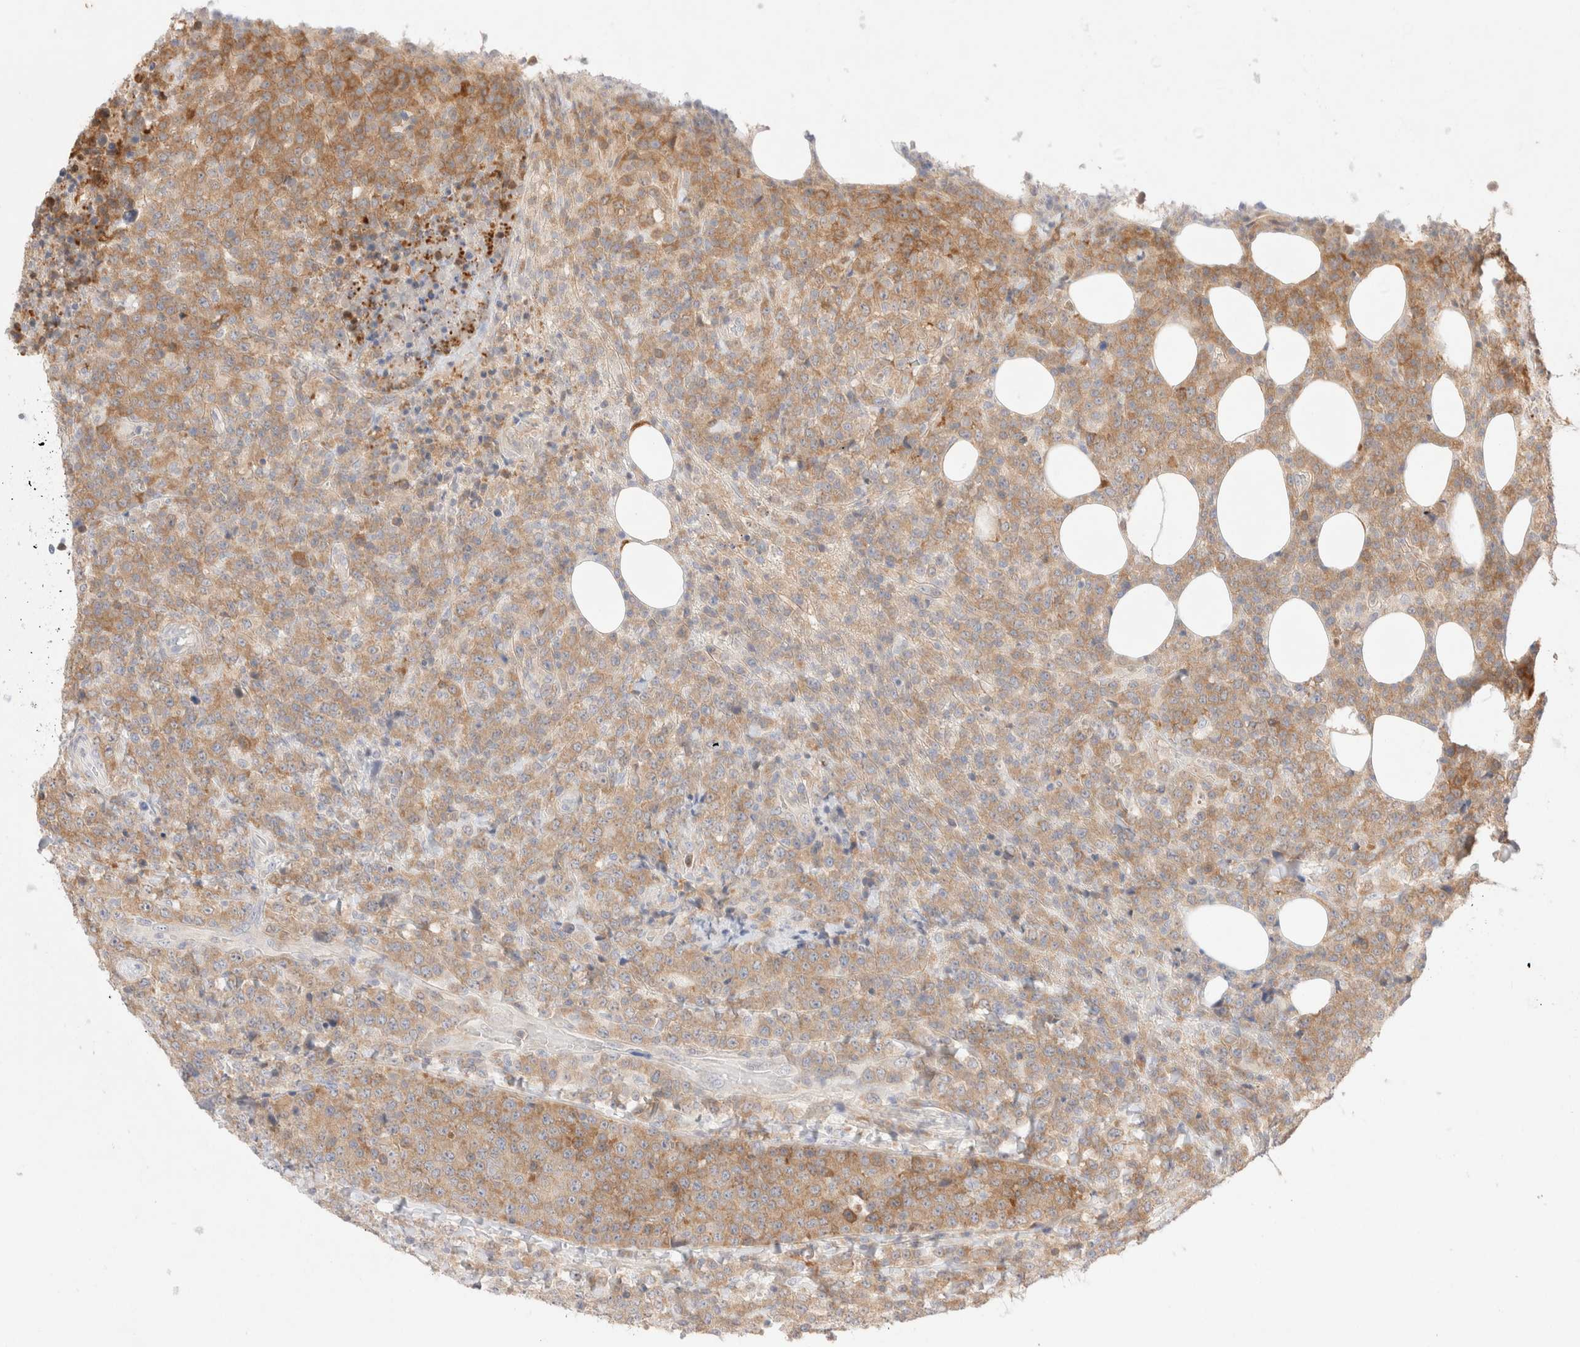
{"staining": {"intensity": "moderate", "quantity": "25%-75%", "location": "cytoplasmic/membranous"}, "tissue": "lymphoma", "cell_type": "Tumor cells", "image_type": "cancer", "snomed": [{"axis": "morphology", "description": "Malignant lymphoma, non-Hodgkin's type, High grade"}, {"axis": "topography", "description": "Lymph node"}], "caption": "IHC of malignant lymphoma, non-Hodgkin's type (high-grade) exhibits medium levels of moderate cytoplasmic/membranous expression in approximately 25%-75% of tumor cells.", "gene": "STARD10", "patient": {"sex": "male", "age": 13}}